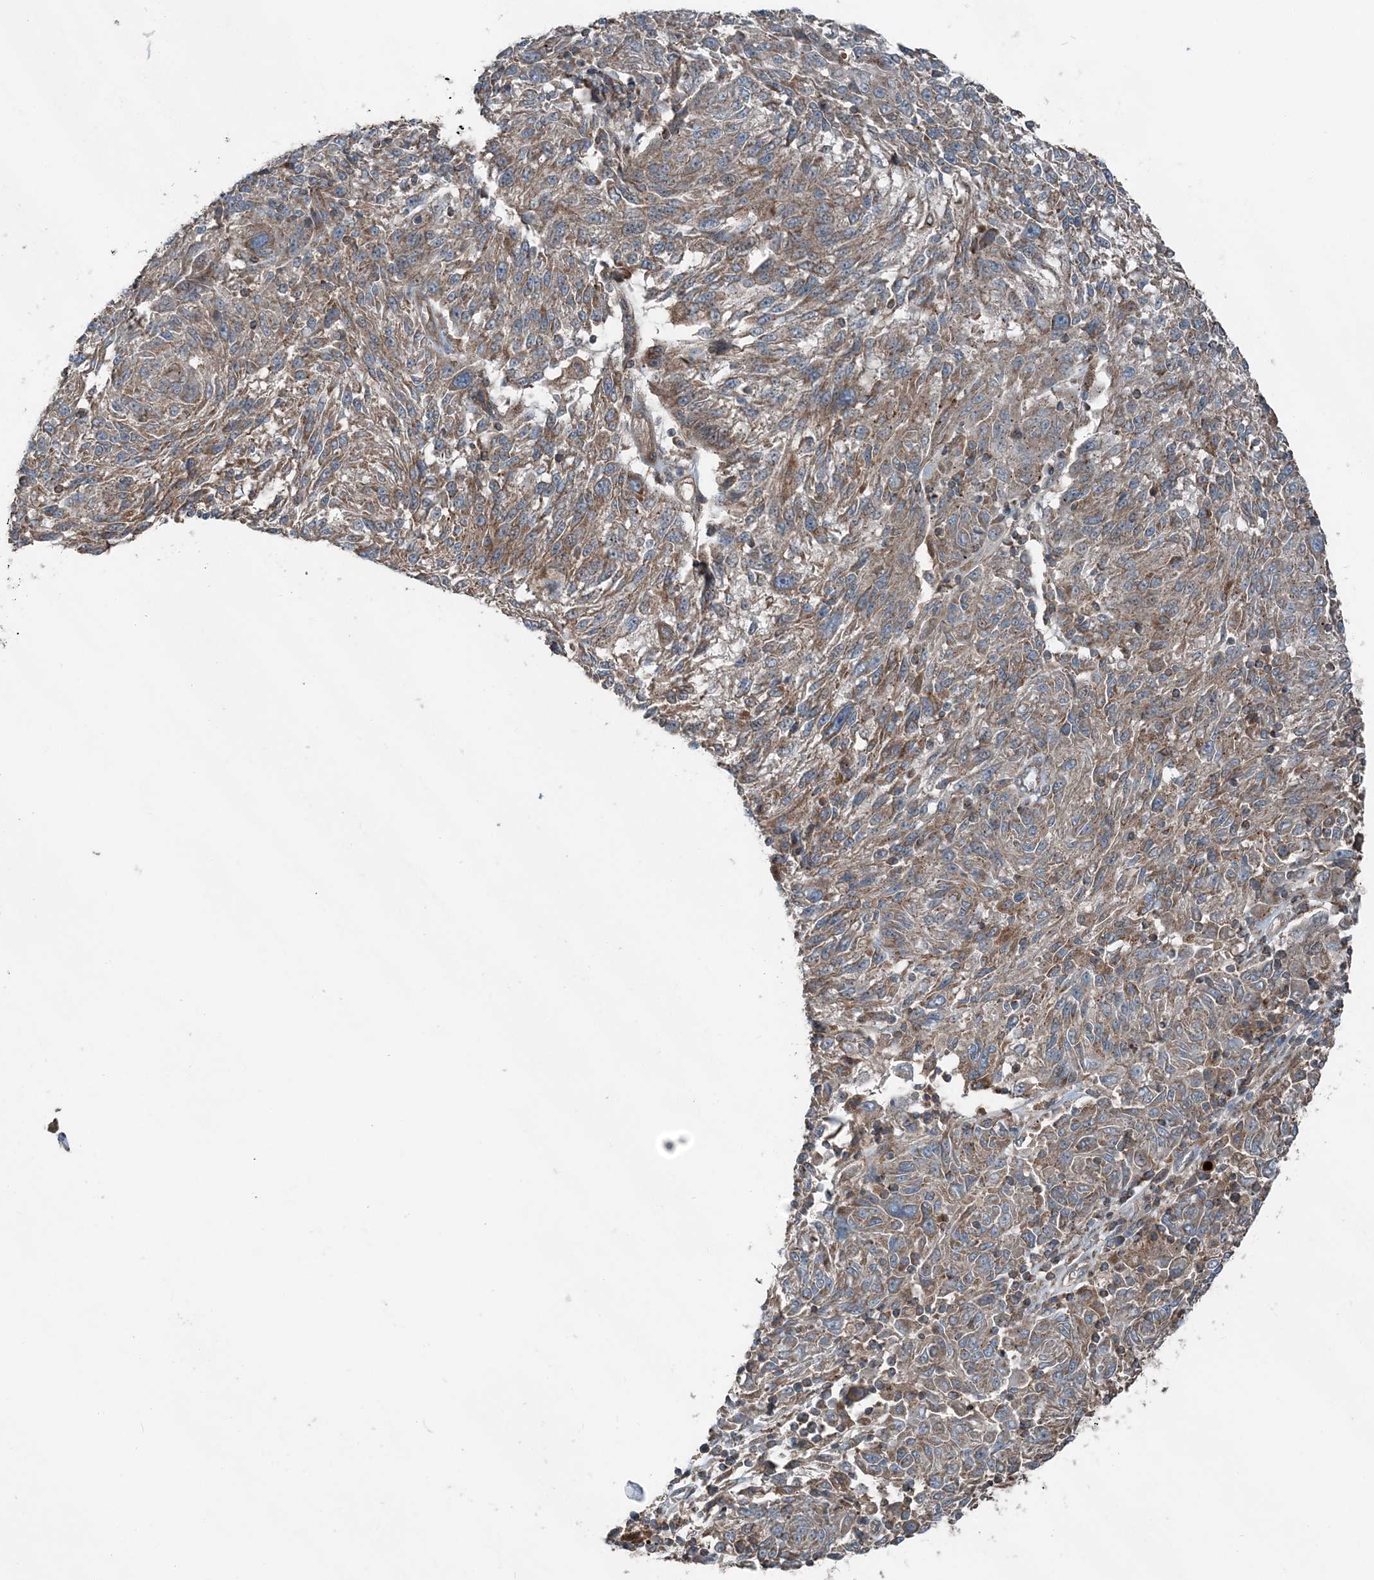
{"staining": {"intensity": "moderate", "quantity": ">75%", "location": "cytoplasmic/membranous"}, "tissue": "melanoma", "cell_type": "Tumor cells", "image_type": "cancer", "snomed": [{"axis": "morphology", "description": "Malignant melanoma, NOS"}, {"axis": "topography", "description": "Skin"}], "caption": "Immunohistochemical staining of melanoma shows moderate cytoplasmic/membranous protein expression in approximately >75% of tumor cells. (IHC, brightfield microscopy, high magnification).", "gene": "KY", "patient": {"sex": "male", "age": 53}}